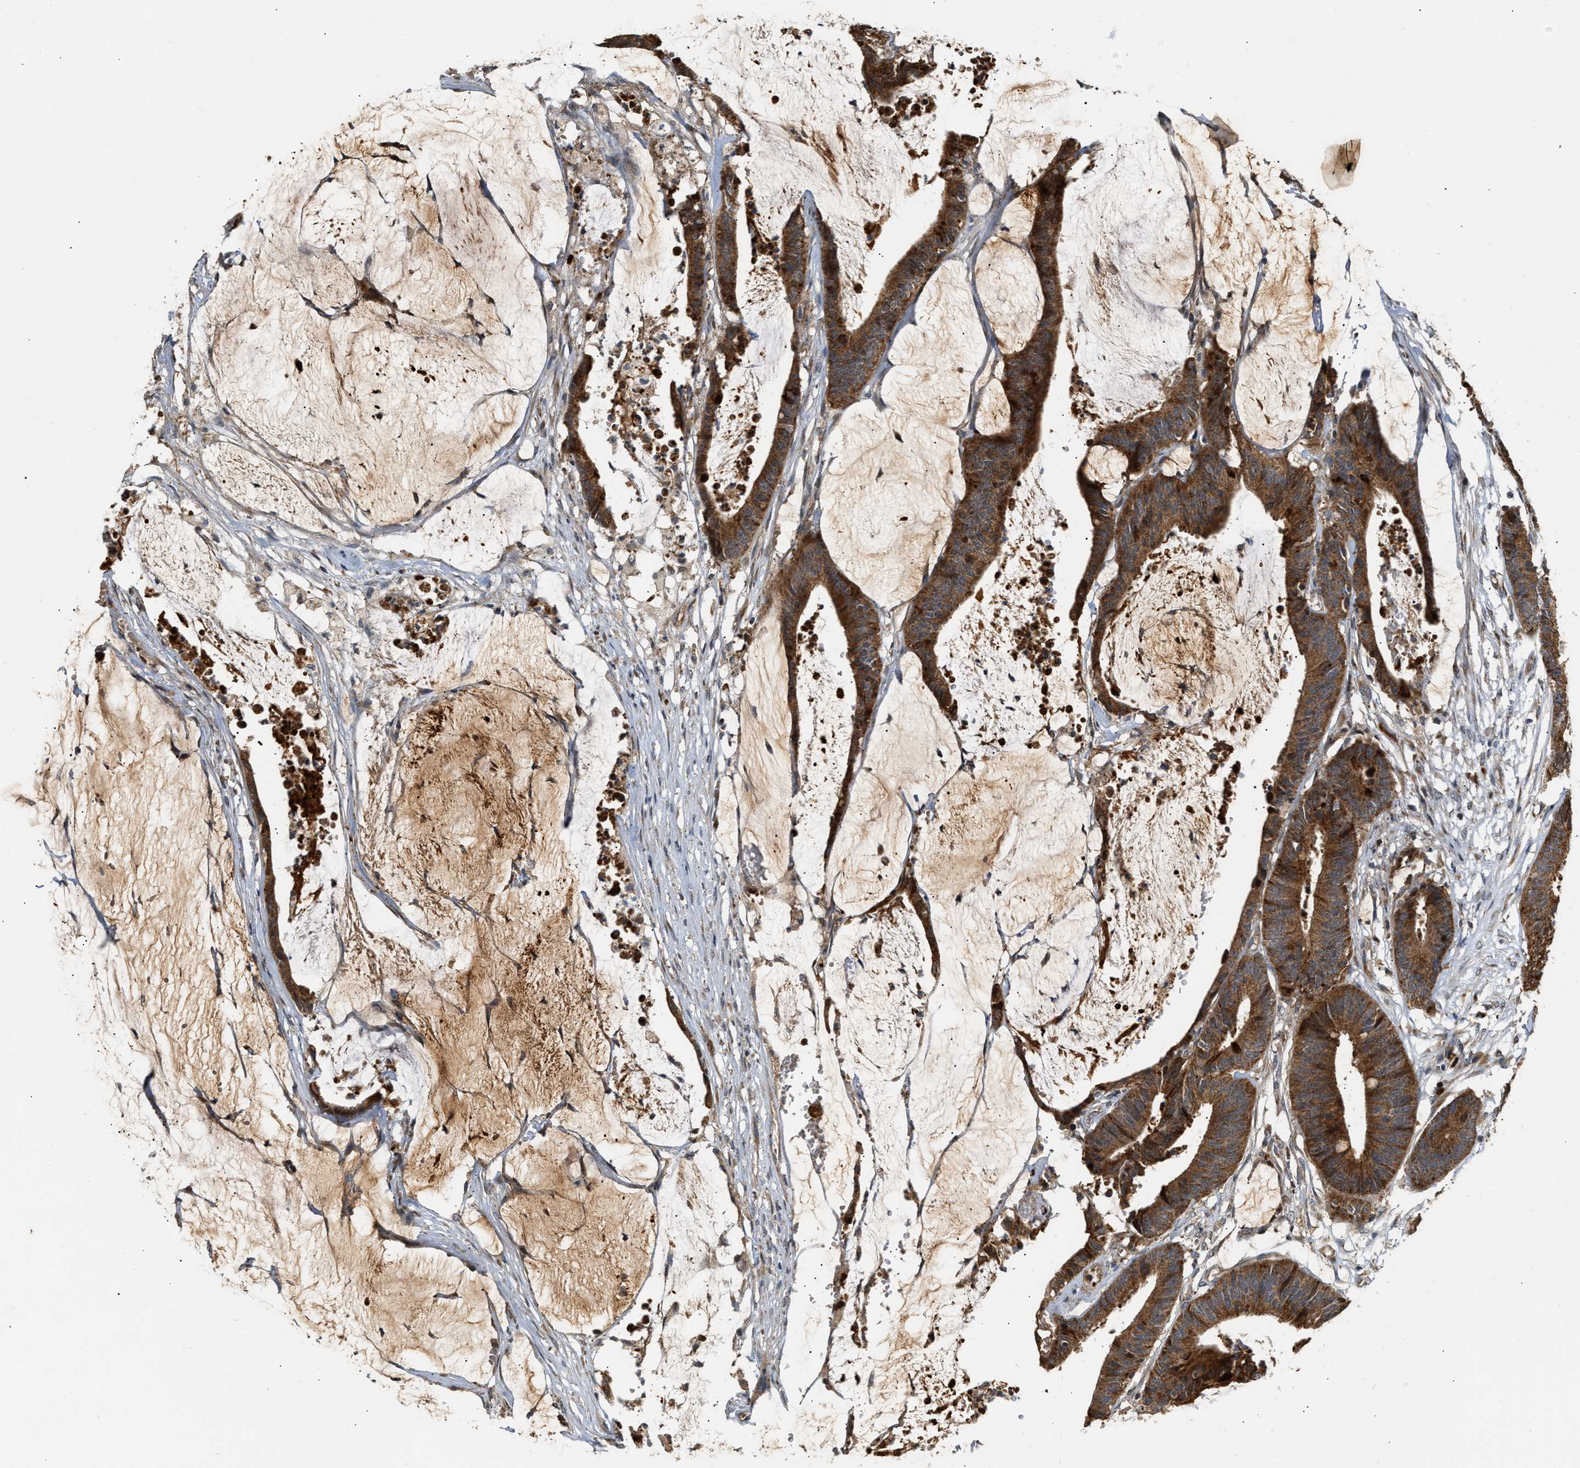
{"staining": {"intensity": "strong", "quantity": ">75%", "location": "cytoplasmic/membranous"}, "tissue": "colorectal cancer", "cell_type": "Tumor cells", "image_type": "cancer", "snomed": [{"axis": "morphology", "description": "Adenocarcinoma, NOS"}, {"axis": "topography", "description": "Rectum"}], "caption": "Brown immunohistochemical staining in human colorectal cancer demonstrates strong cytoplasmic/membranous positivity in about >75% of tumor cells. (Stains: DAB (3,3'-diaminobenzidine) in brown, nuclei in blue, Microscopy: brightfield microscopy at high magnification).", "gene": "EXTL2", "patient": {"sex": "female", "age": 66}}